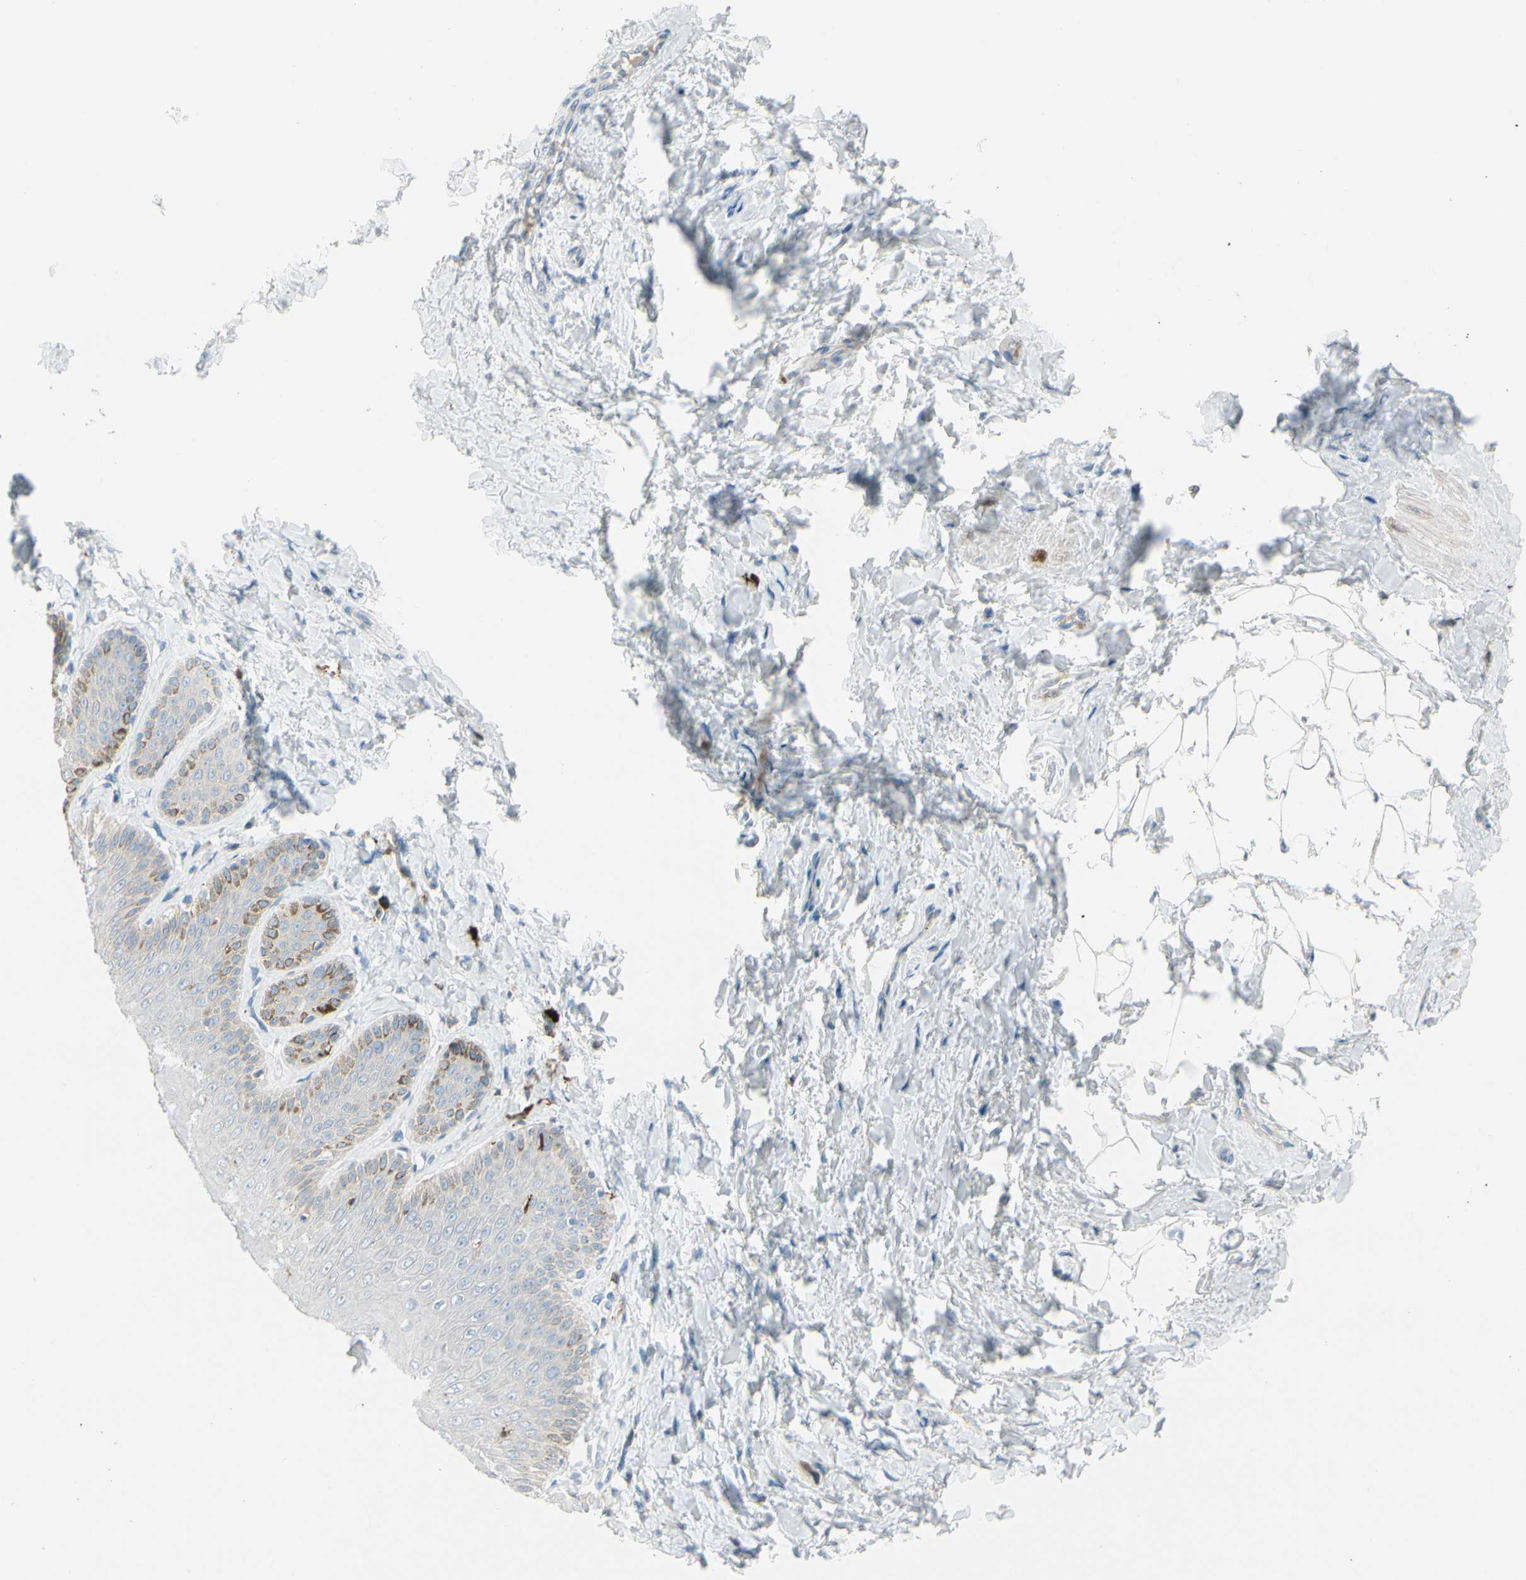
{"staining": {"intensity": "moderate", "quantity": "<25%", "location": "cytoplasmic/membranous"}, "tissue": "skin", "cell_type": "Epidermal cells", "image_type": "normal", "snomed": [{"axis": "morphology", "description": "Normal tissue, NOS"}, {"axis": "topography", "description": "Anal"}], "caption": "Immunohistochemistry (IHC) (DAB (3,3'-diaminobenzidine)) staining of normal skin reveals moderate cytoplasmic/membranous protein expression in approximately <25% of epidermal cells.", "gene": "TRAF1", "patient": {"sex": "male", "age": 69}}